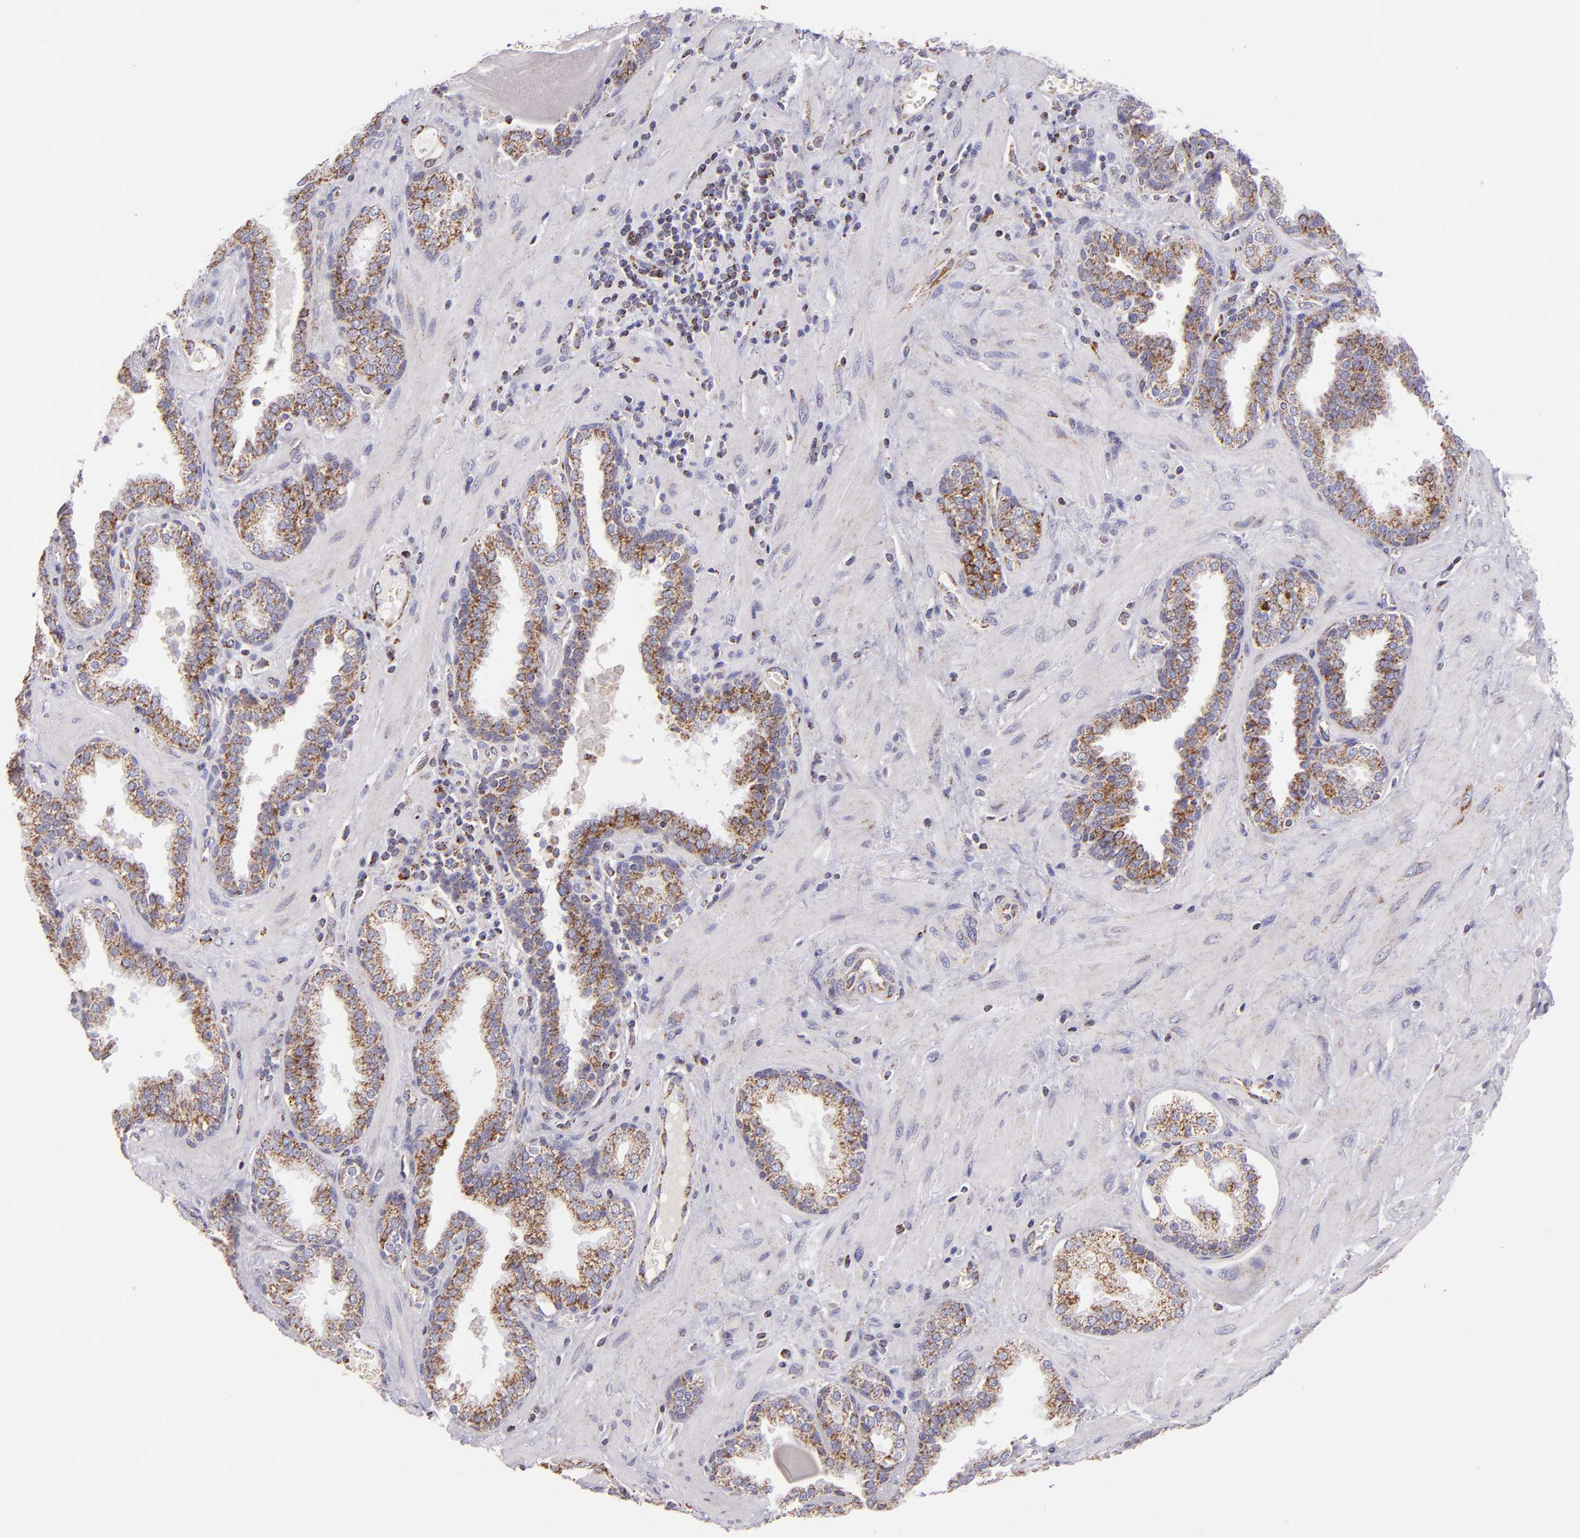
{"staining": {"intensity": "moderate", "quantity": ">75%", "location": "cytoplasmic/membranous"}, "tissue": "prostate", "cell_type": "Glandular cells", "image_type": "normal", "snomed": [{"axis": "morphology", "description": "Normal tissue, NOS"}, {"axis": "topography", "description": "Prostate"}], "caption": "Normal prostate shows moderate cytoplasmic/membranous expression in approximately >75% of glandular cells.", "gene": "HSPD1", "patient": {"sex": "male", "age": 51}}